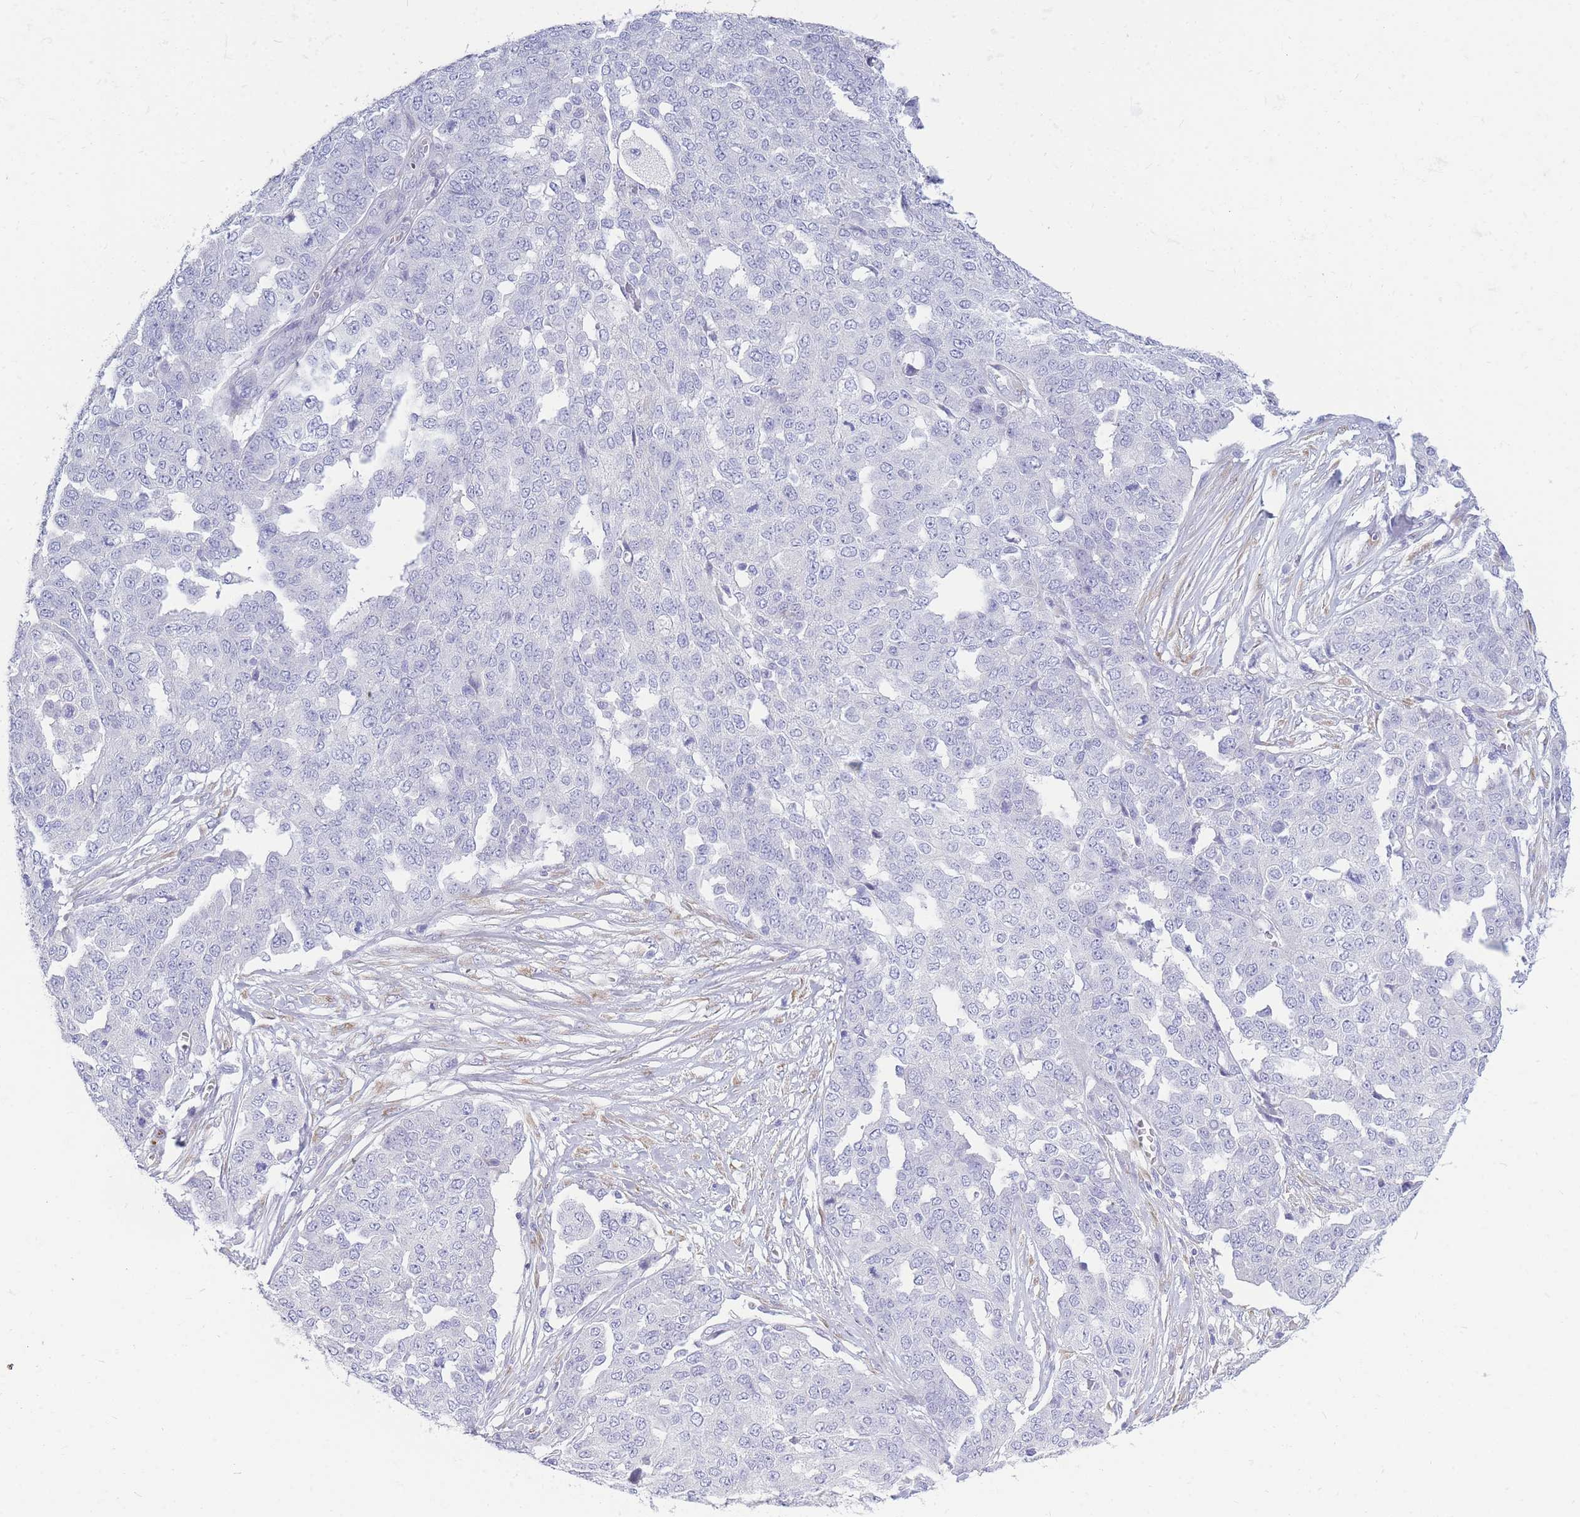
{"staining": {"intensity": "negative", "quantity": "none", "location": "none"}, "tissue": "ovarian cancer", "cell_type": "Tumor cells", "image_type": "cancer", "snomed": [{"axis": "morphology", "description": "Cystadenocarcinoma, serous, NOS"}, {"axis": "topography", "description": "Soft tissue"}, {"axis": "topography", "description": "Ovary"}], "caption": "Tumor cells show no significant positivity in ovarian cancer (serous cystadenocarcinoma).", "gene": "TPSD1", "patient": {"sex": "female", "age": 57}}